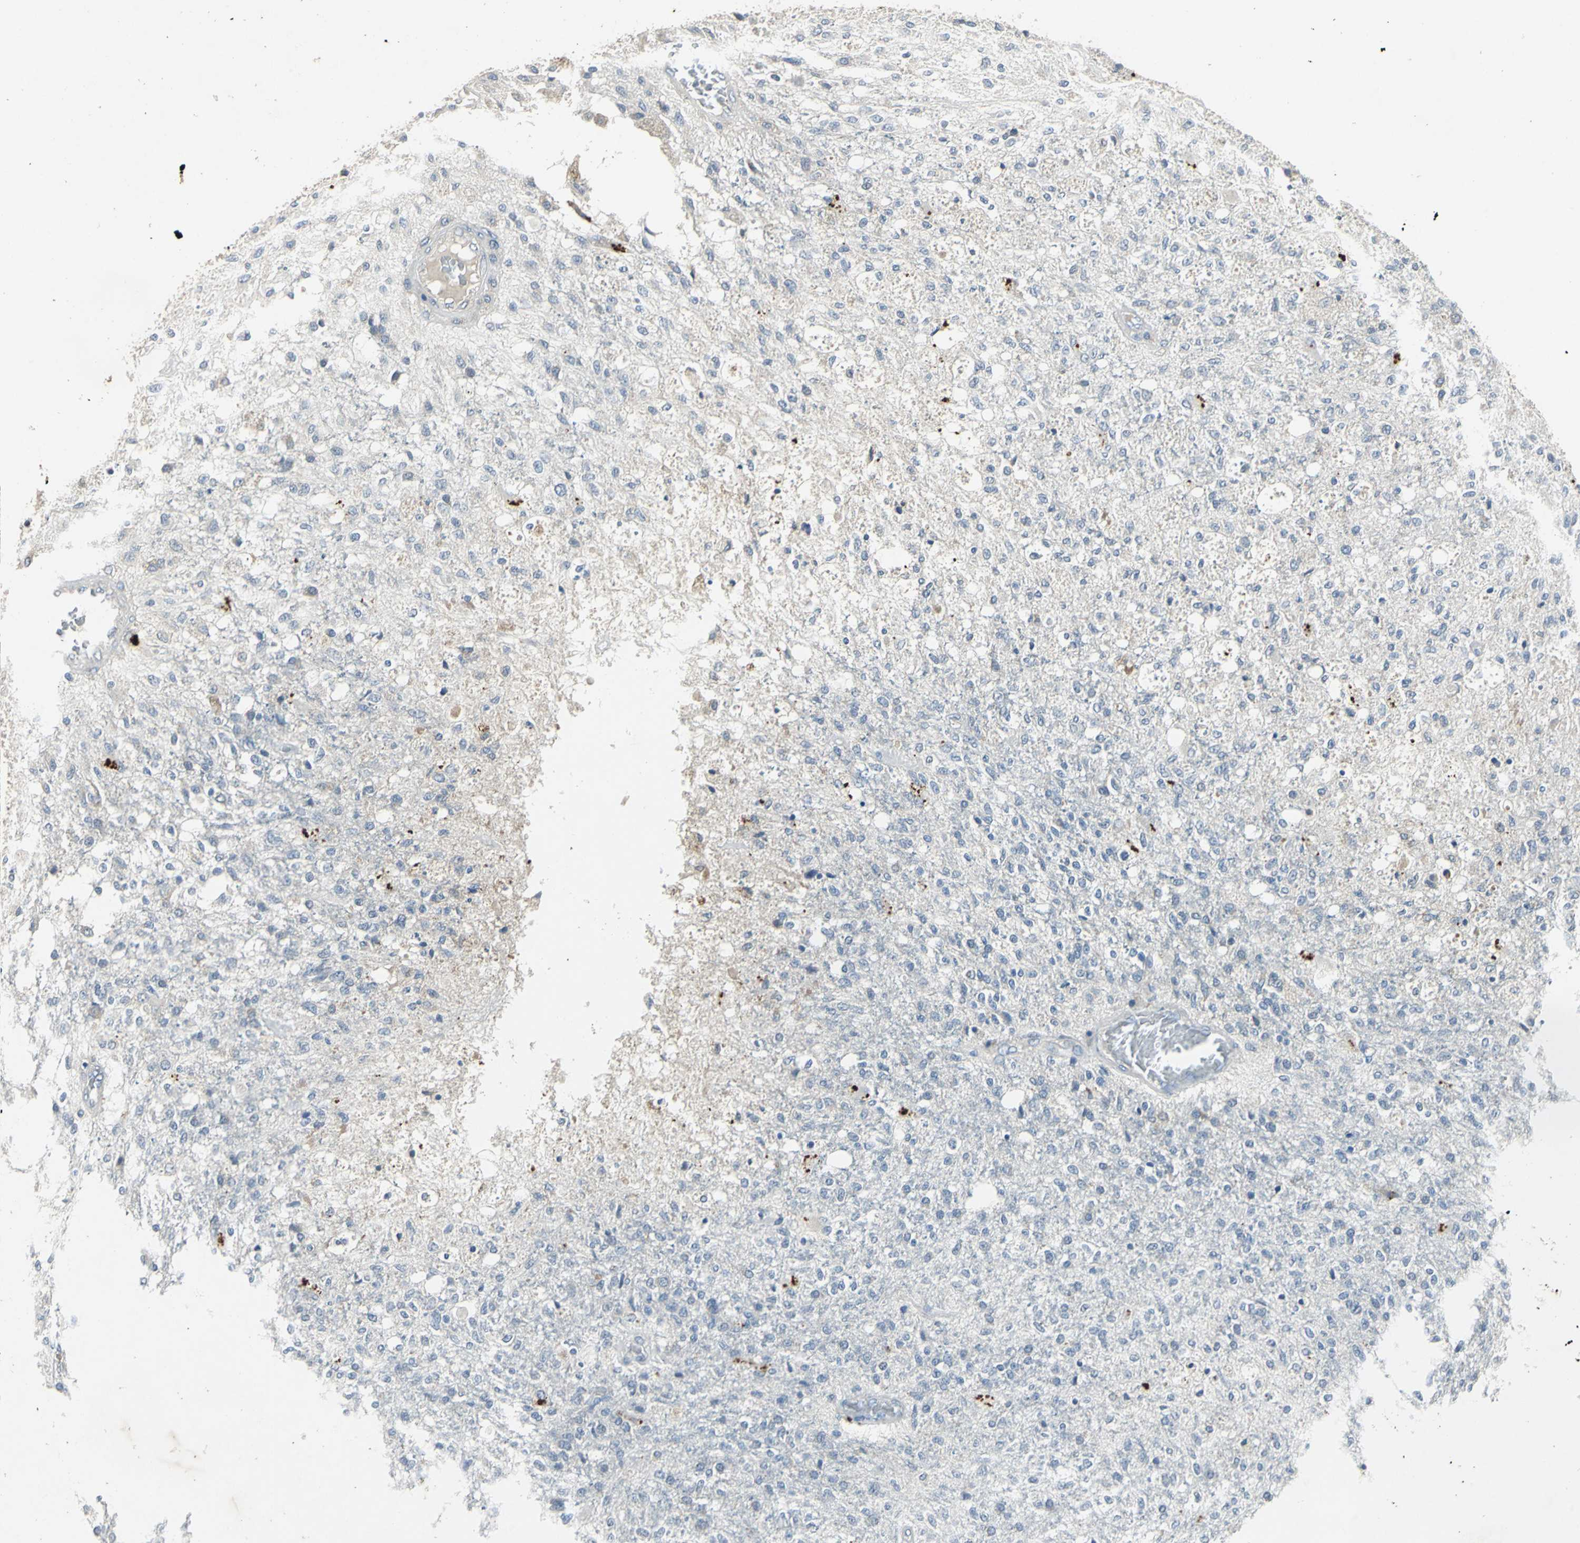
{"staining": {"intensity": "weak", "quantity": "<25%", "location": "cytoplasmic/membranous"}, "tissue": "glioma", "cell_type": "Tumor cells", "image_type": "cancer", "snomed": [{"axis": "morphology", "description": "Normal tissue, NOS"}, {"axis": "morphology", "description": "Glioma, malignant, High grade"}, {"axis": "topography", "description": "Cerebral cortex"}], "caption": "There is no significant expression in tumor cells of malignant glioma (high-grade).", "gene": "SLC2A13", "patient": {"sex": "male", "age": 77}}